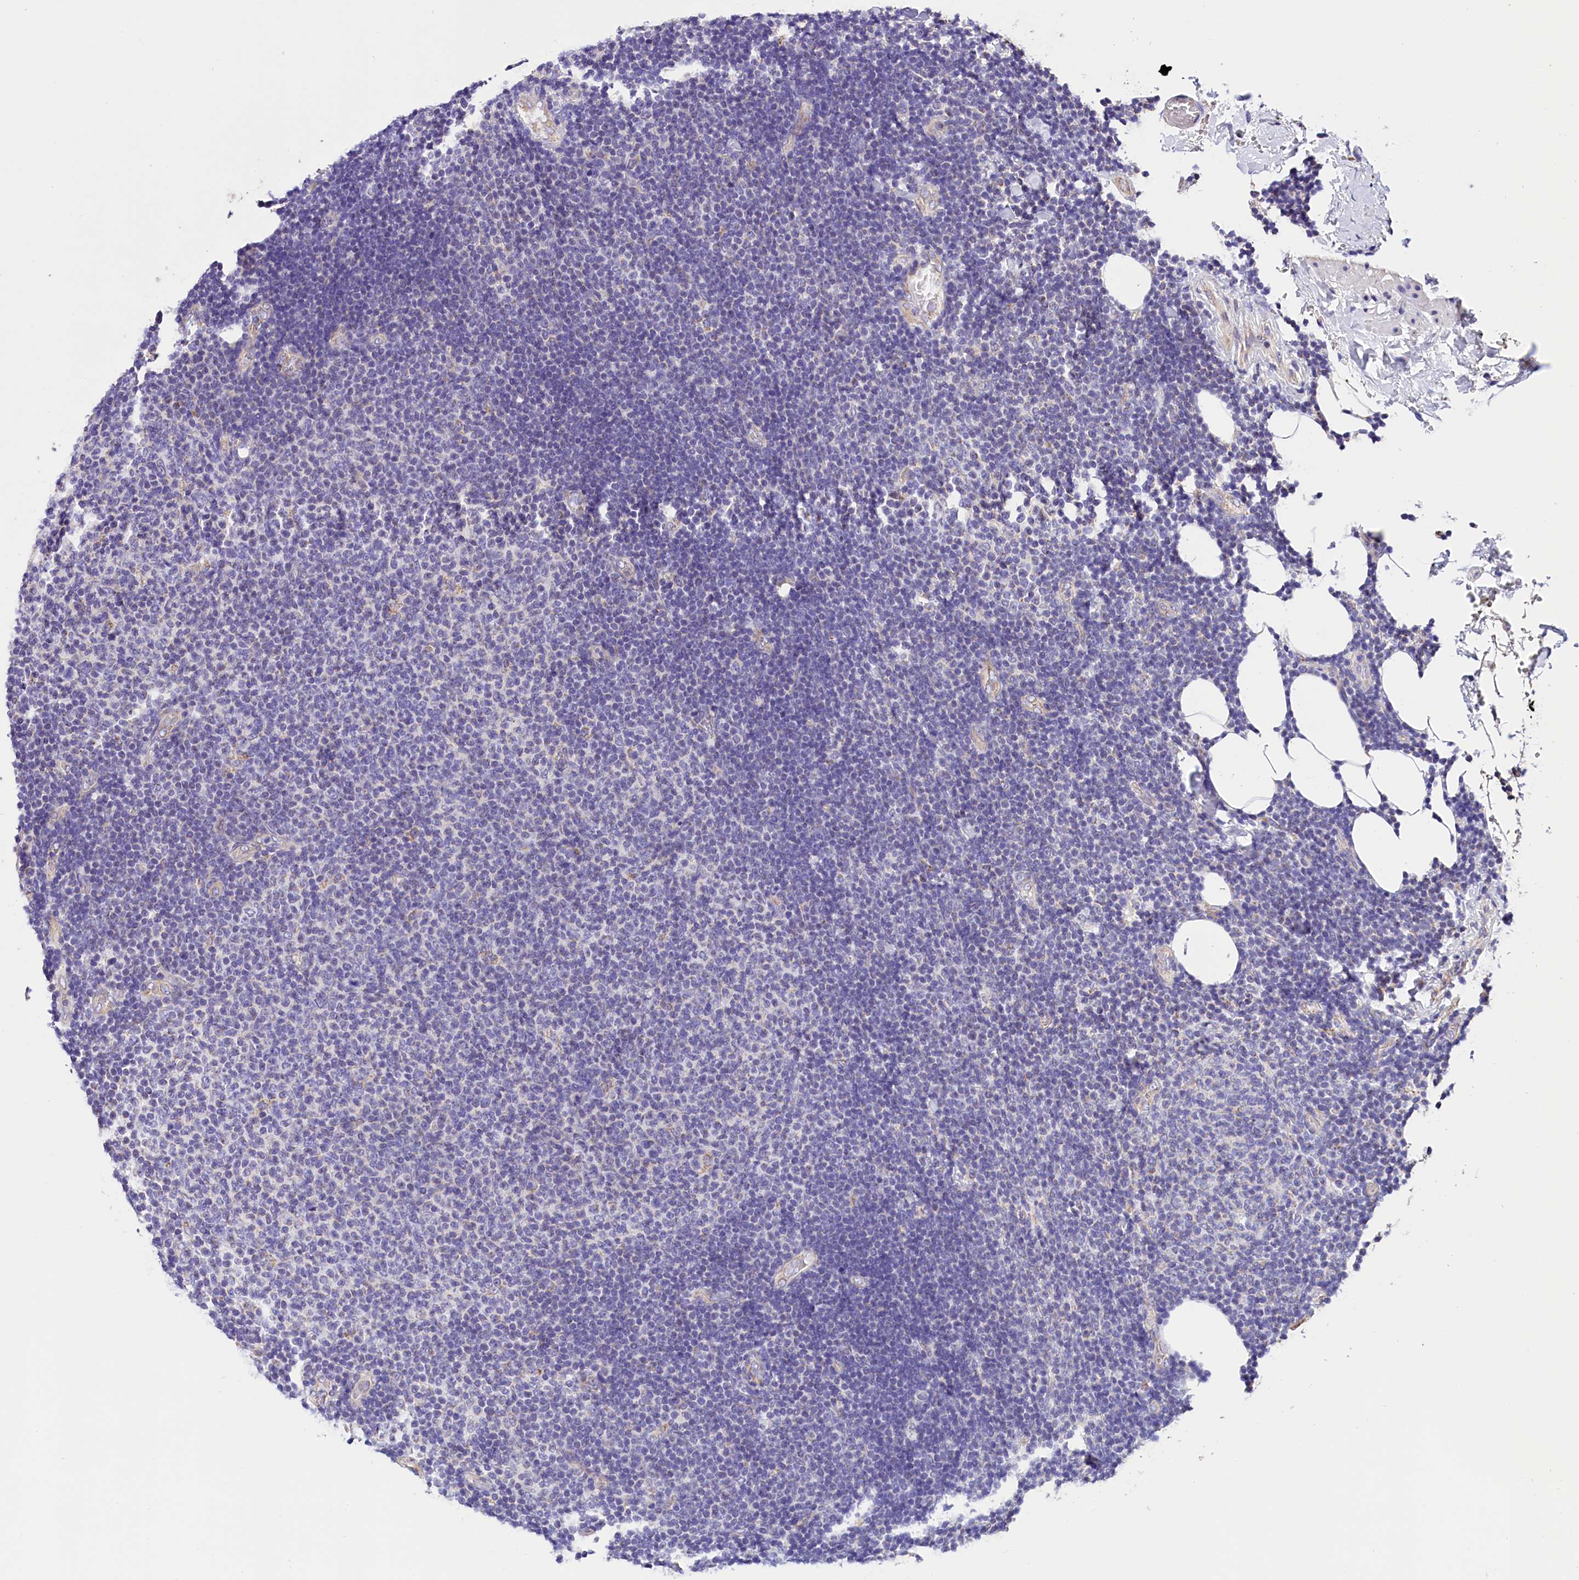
{"staining": {"intensity": "negative", "quantity": "none", "location": "none"}, "tissue": "lymphoma", "cell_type": "Tumor cells", "image_type": "cancer", "snomed": [{"axis": "morphology", "description": "Malignant lymphoma, non-Hodgkin's type, Low grade"}, {"axis": "topography", "description": "Lymph node"}], "caption": "This is an immunohistochemistry (IHC) histopathology image of human lymphoma. There is no positivity in tumor cells.", "gene": "ACAA2", "patient": {"sex": "male", "age": 66}}